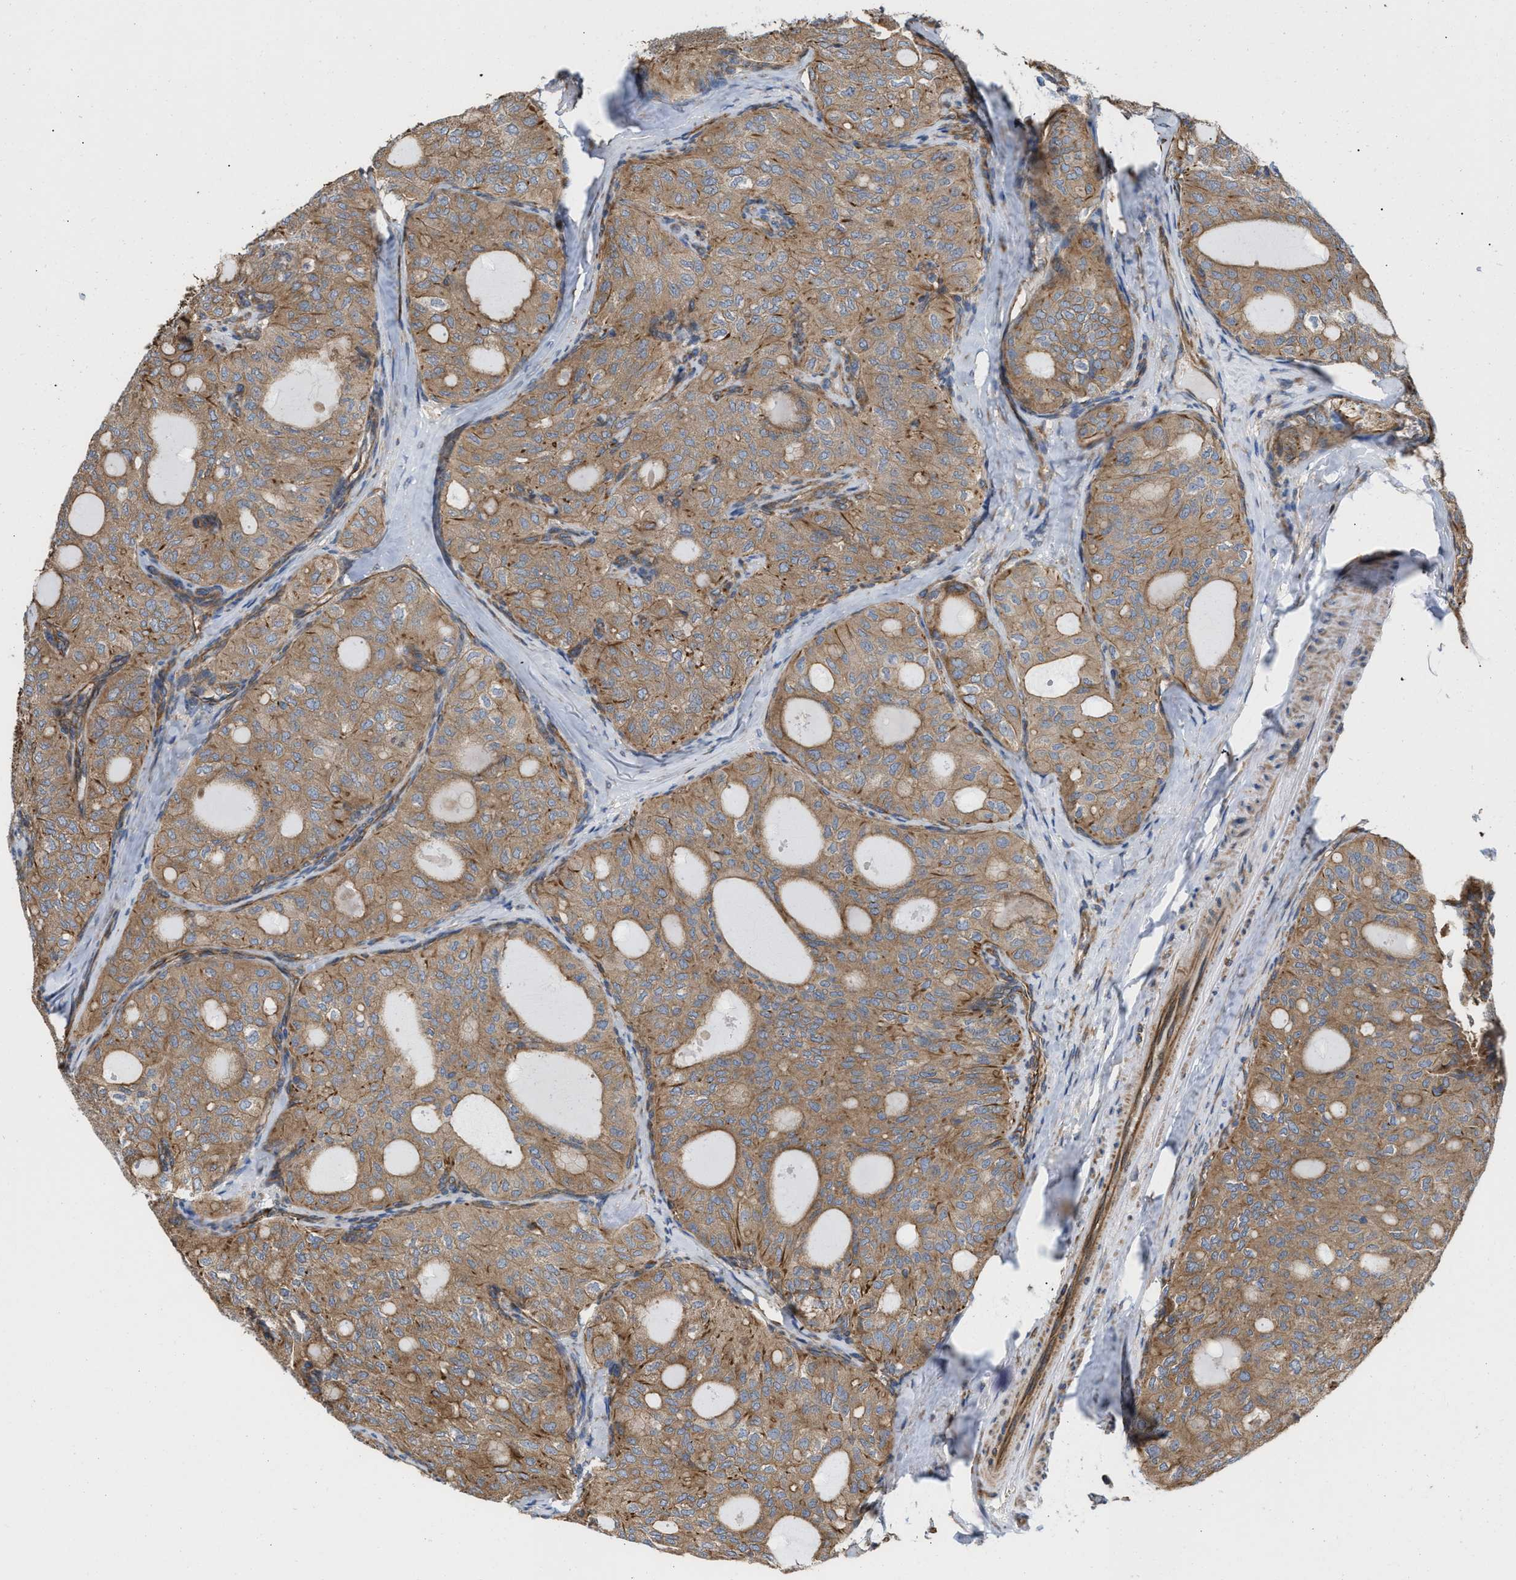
{"staining": {"intensity": "moderate", "quantity": ">75%", "location": "cytoplasmic/membranous"}, "tissue": "thyroid cancer", "cell_type": "Tumor cells", "image_type": "cancer", "snomed": [{"axis": "morphology", "description": "Follicular adenoma carcinoma, NOS"}, {"axis": "topography", "description": "Thyroid gland"}], "caption": "Human thyroid follicular adenoma carcinoma stained with a brown dye reveals moderate cytoplasmic/membranous positive staining in about >75% of tumor cells.", "gene": "EPS15L1", "patient": {"sex": "male", "age": 75}}